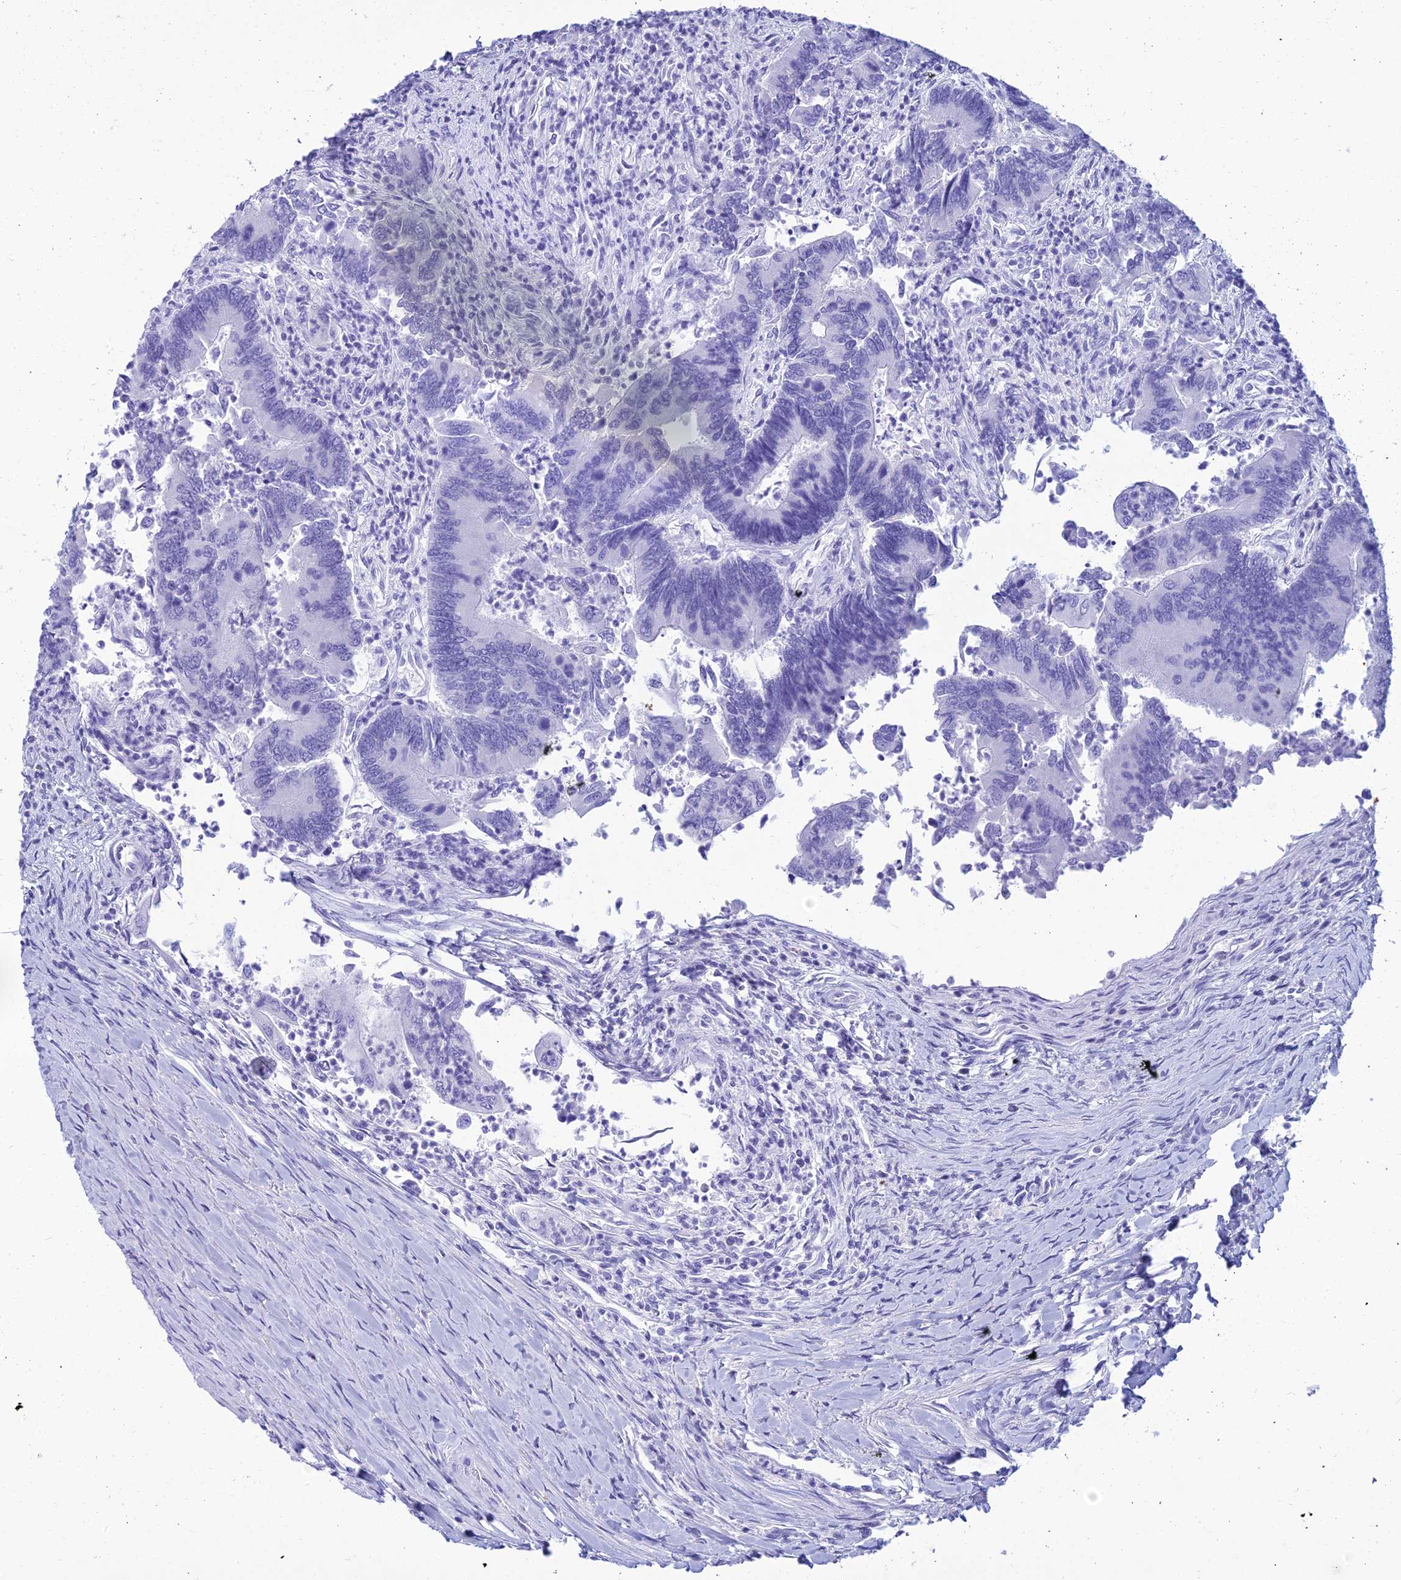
{"staining": {"intensity": "negative", "quantity": "none", "location": "none"}, "tissue": "colorectal cancer", "cell_type": "Tumor cells", "image_type": "cancer", "snomed": [{"axis": "morphology", "description": "Adenocarcinoma, NOS"}, {"axis": "topography", "description": "Colon"}], "caption": "Immunohistochemistry of human colorectal cancer (adenocarcinoma) reveals no positivity in tumor cells.", "gene": "ZNF442", "patient": {"sex": "female", "age": 67}}